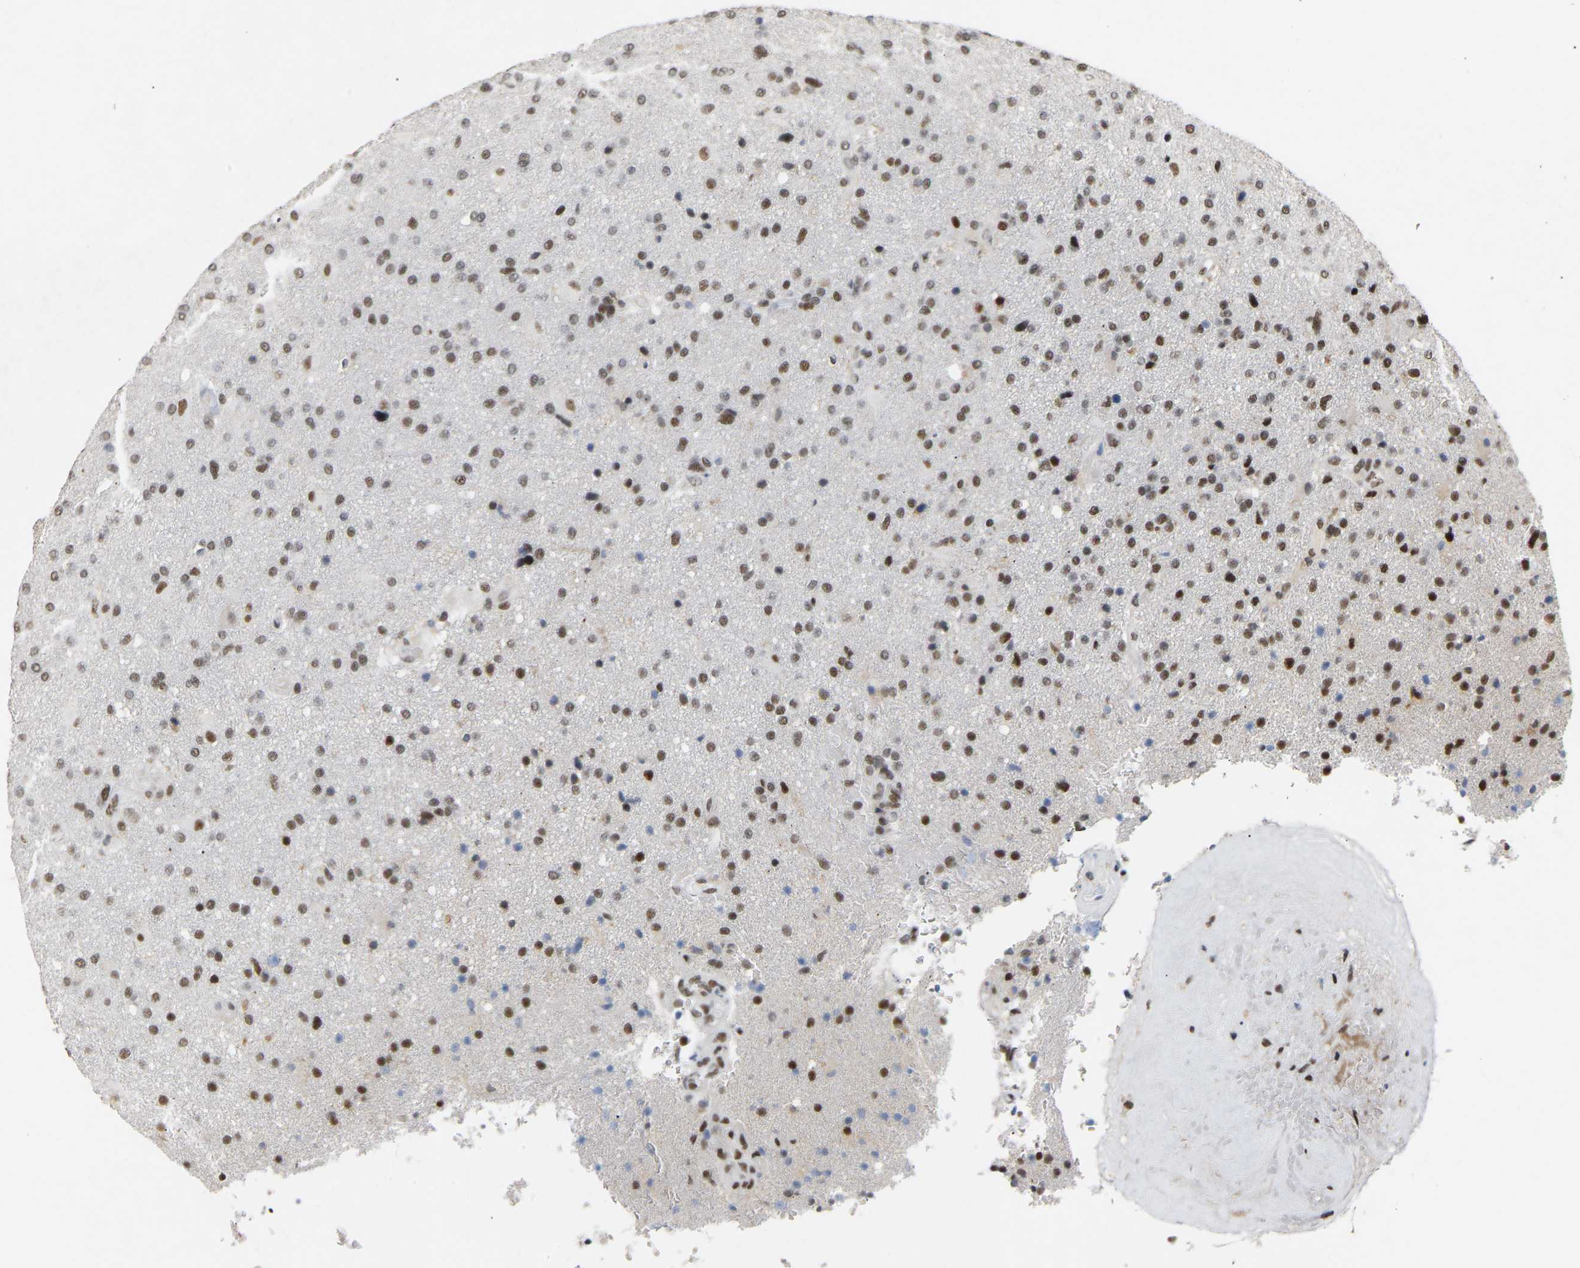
{"staining": {"intensity": "strong", "quantity": ">75%", "location": "nuclear"}, "tissue": "glioma", "cell_type": "Tumor cells", "image_type": "cancer", "snomed": [{"axis": "morphology", "description": "Glioma, malignant, High grade"}, {"axis": "topography", "description": "Brain"}], "caption": "Malignant high-grade glioma stained with a brown dye shows strong nuclear positive expression in approximately >75% of tumor cells.", "gene": "NELFB", "patient": {"sex": "male", "age": 72}}